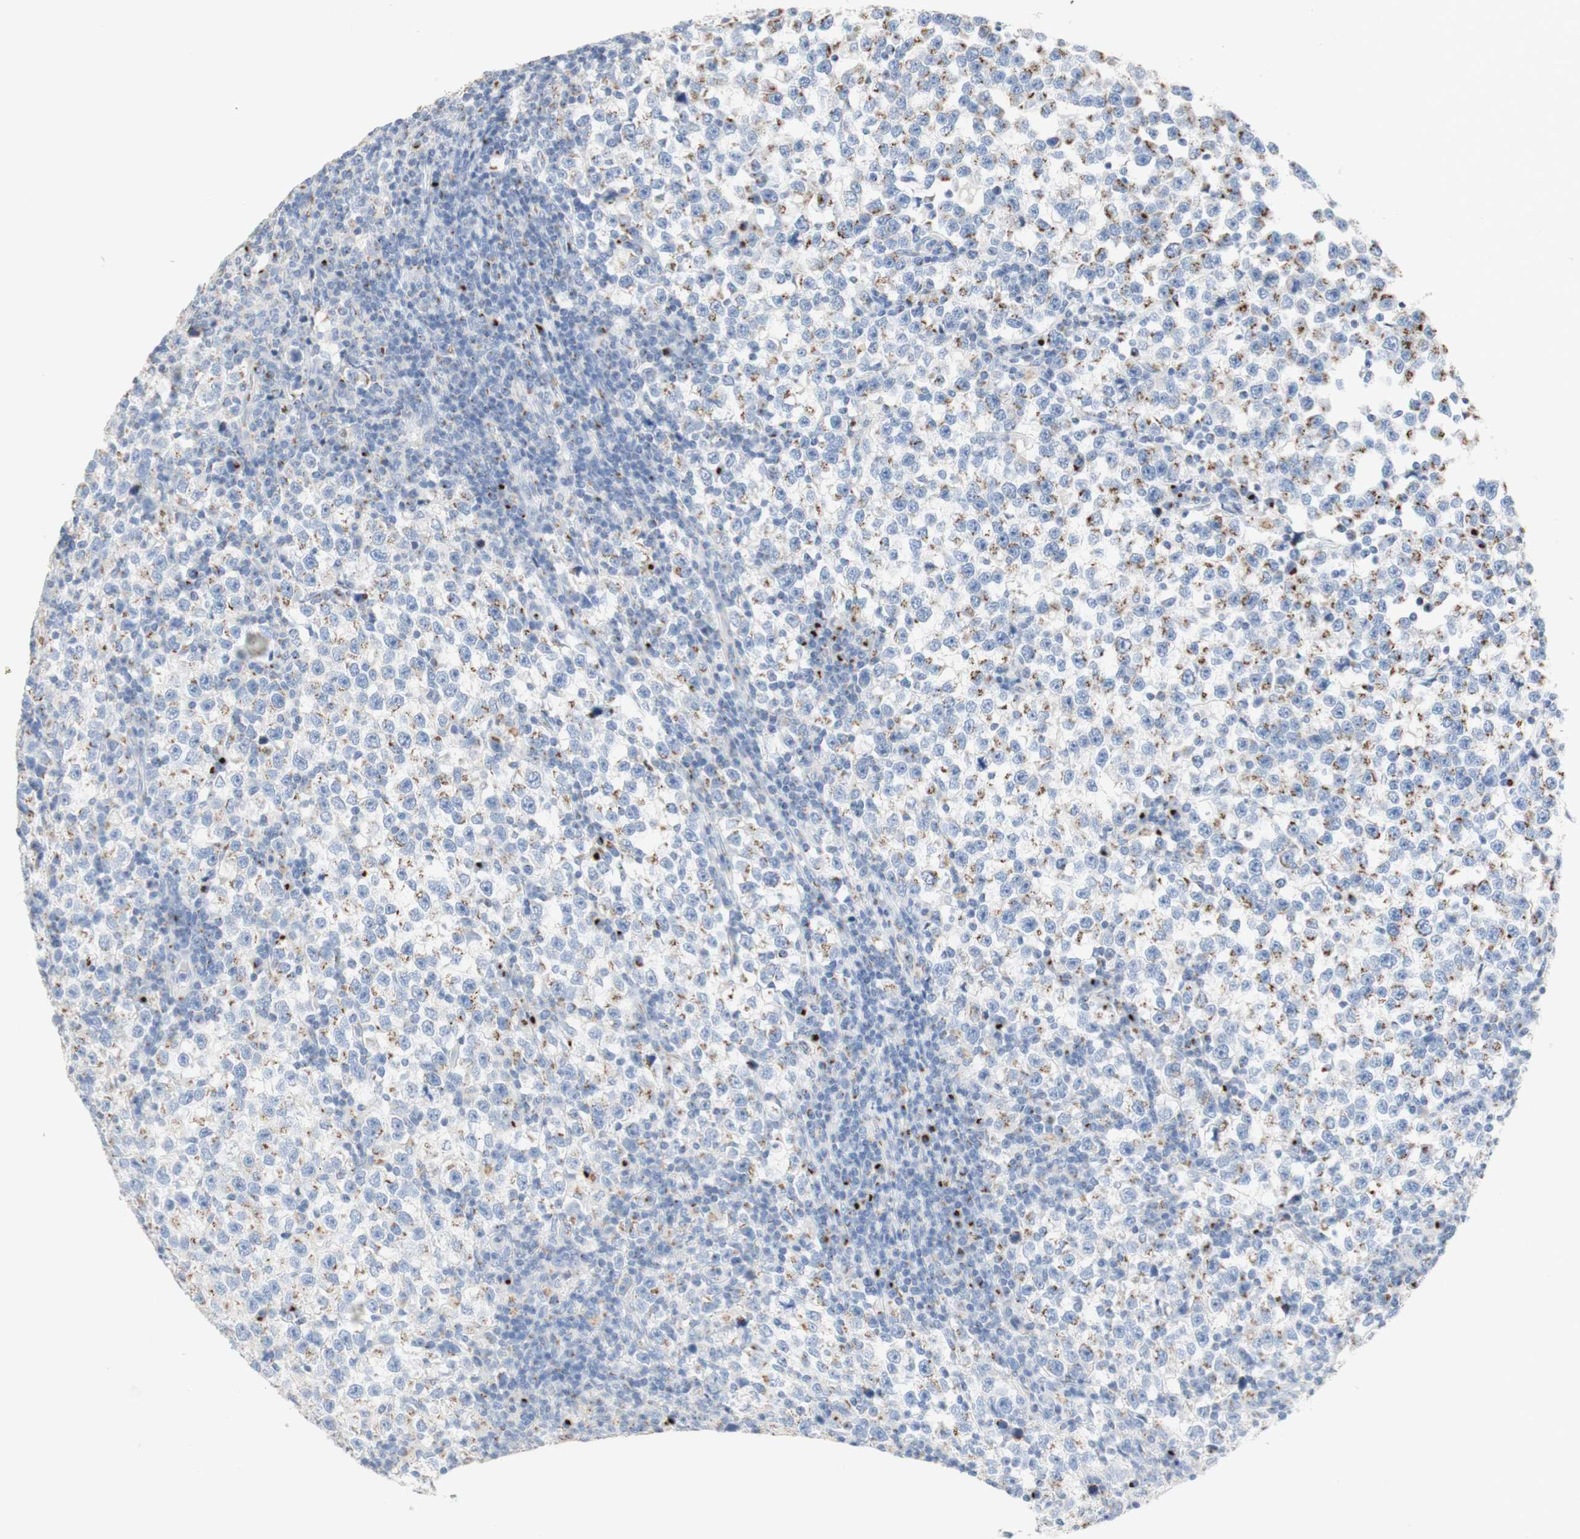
{"staining": {"intensity": "moderate", "quantity": "25%-75%", "location": "cytoplasmic/membranous"}, "tissue": "testis cancer", "cell_type": "Tumor cells", "image_type": "cancer", "snomed": [{"axis": "morphology", "description": "Seminoma, NOS"}, {"axis": "topography", "description": "Testis"}], "caption": "An image of human testis cancer (seminoma) stained for a protein displays moderate cytoplasmic/membranous brown staining in tumor cells.", "gene": "MANEA", "patient": {"sex": "male", "age": 43}}